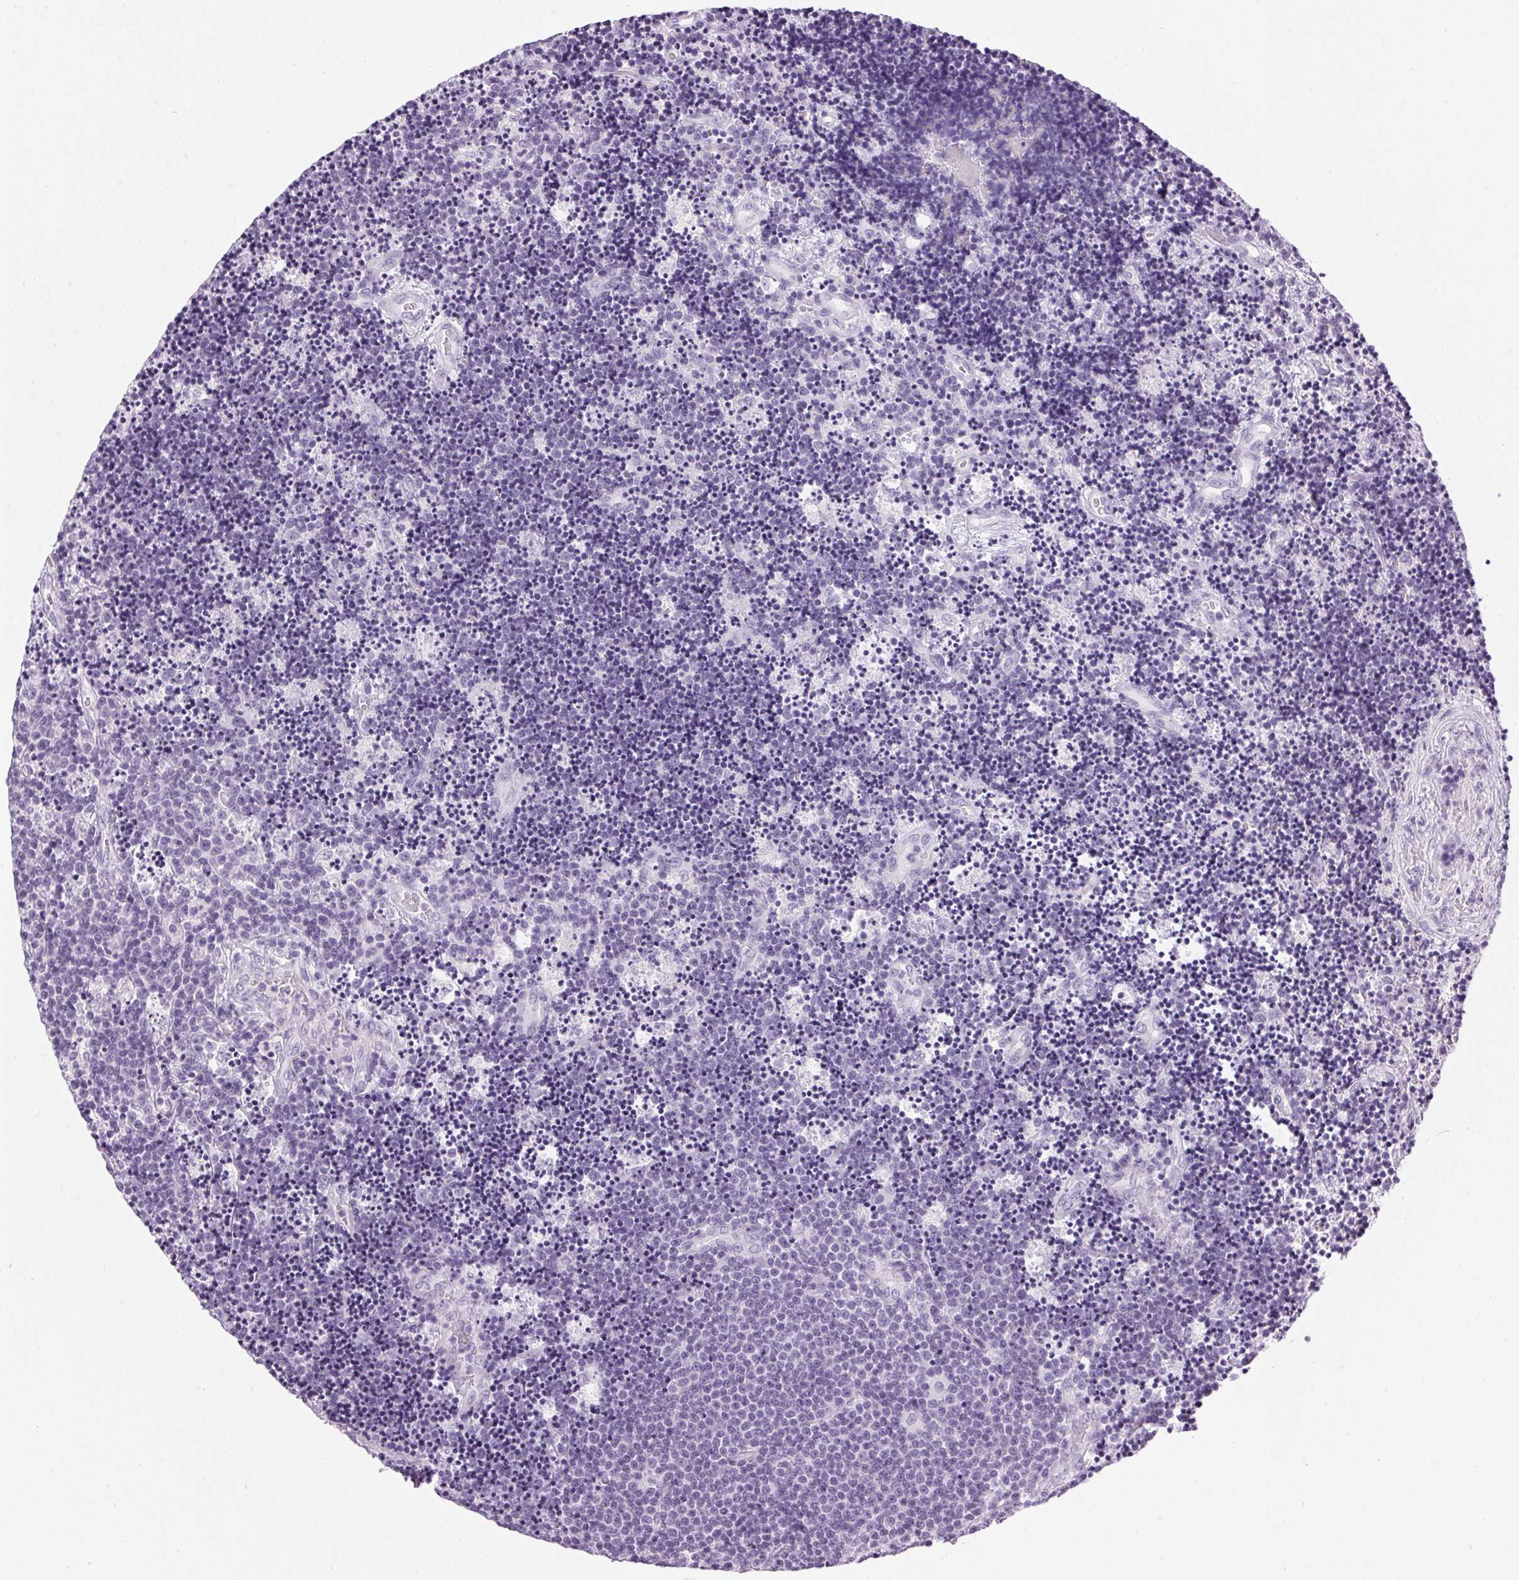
{"staining": {"intensity": "negative", "quantity": "none", "location": "none"}, "tissue": "lymphoma", "cell_type": "Tumor cells", "image_type": "cancer", "snomed": [{"axis": "morphology", "description": "Malignant lymphoma, non-Hodgkin's type, Low grade"}, {"axis": "topography", "description": "Brain"}], "caption": "Tumor cells are negative for protein expression in human lymphoma.", "gene": "SP7", "patient": {"sex": "female", "age": 66}}